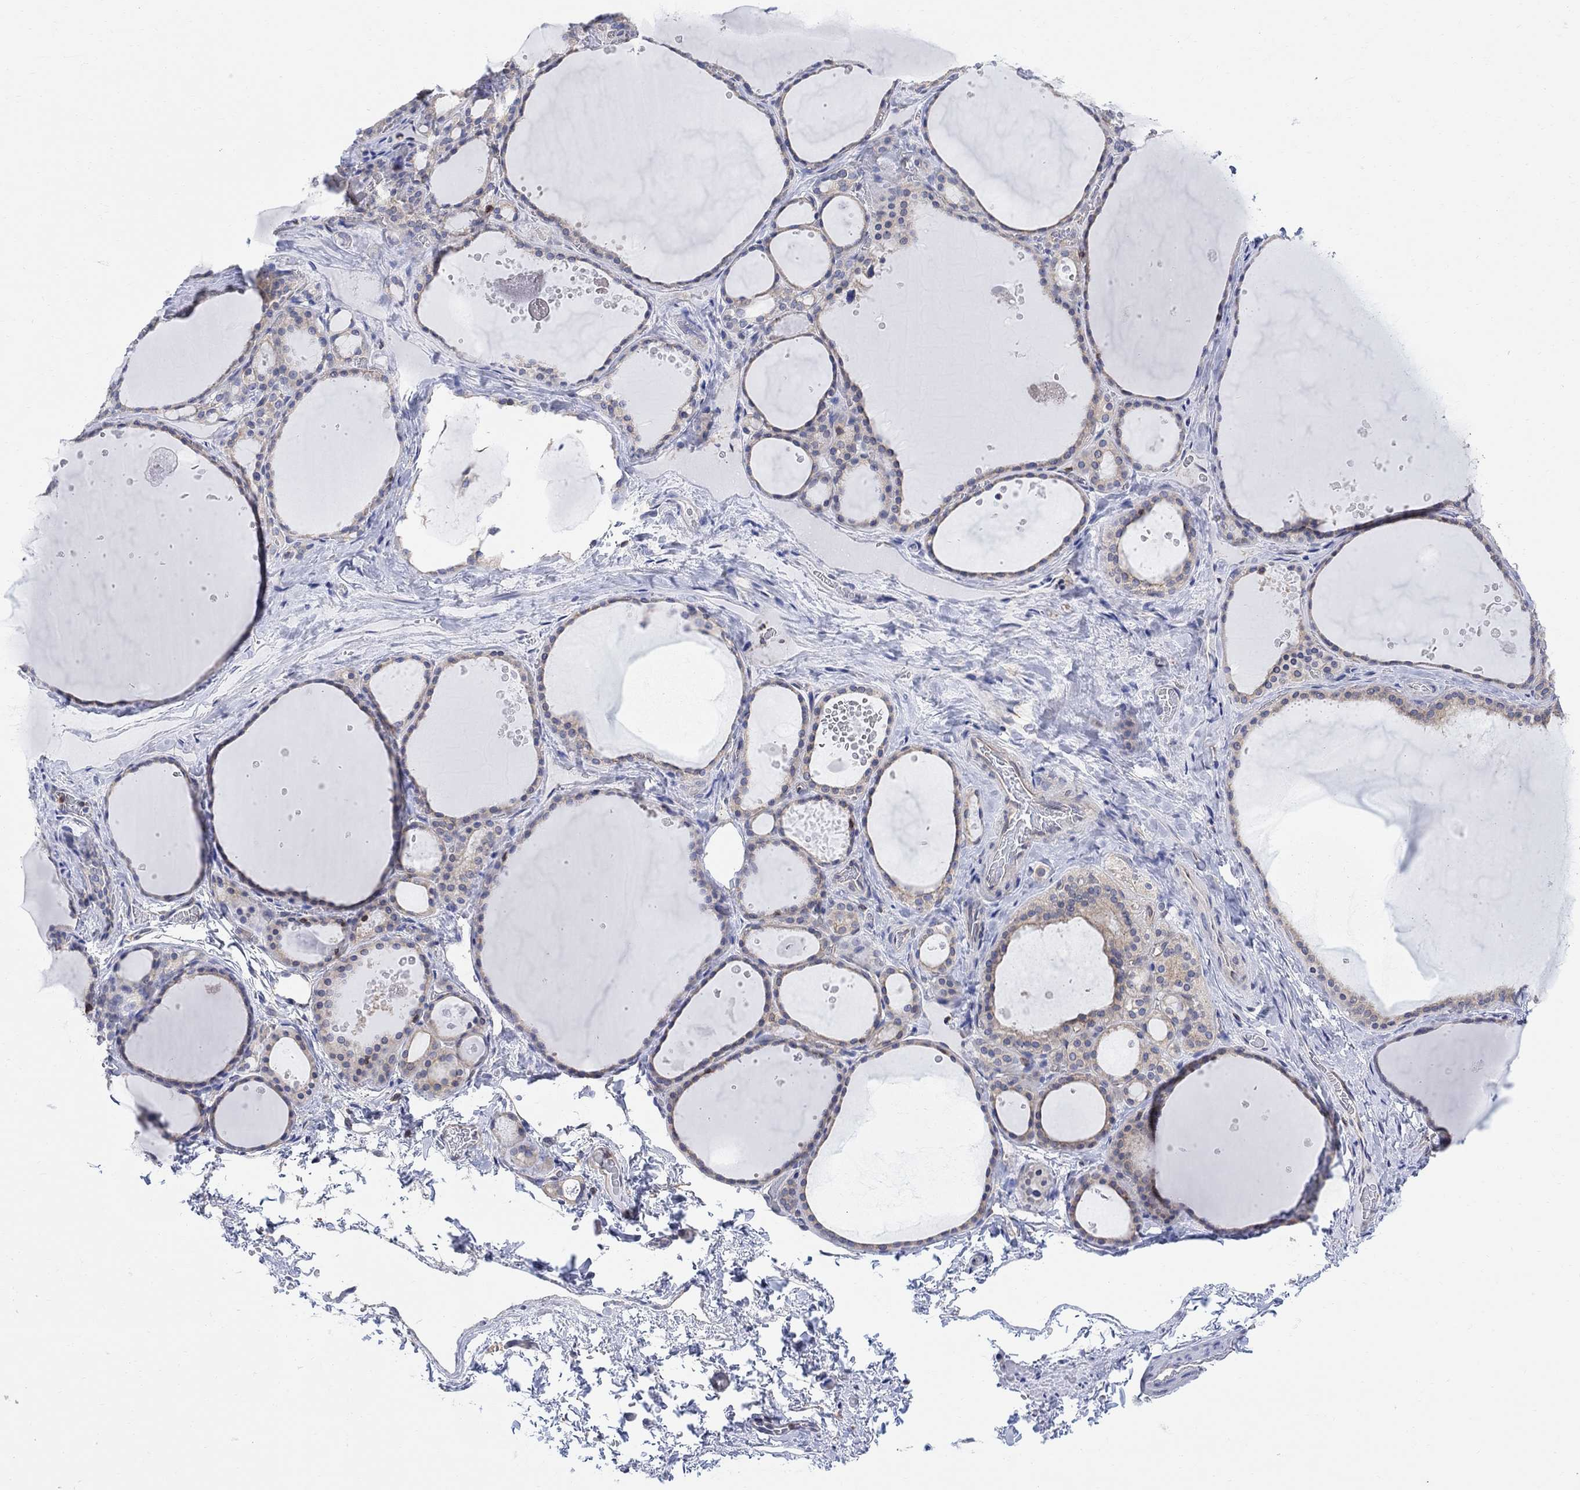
{"staining": {"intensity": "negative", "quantity": "none", "location": "none"}, "tissue": "thyroid gland", "cell_type": "Glandular cells", "image_type": "normal", "snomed": [{"axis": "morphology", "description": "Normal tissue, NOS"}, {"axis": "topography", "description": "Thyroid gland"}], "caption": "Immunohistochemistry histopathology image of normal thyroid gland: thyroid gland stained with DAB (3,3'-diaminobenzidine) shows no significant protein expression in glandular cells.", "gene": "GBP5", "patient": {"sex": "male", "age": 63}}